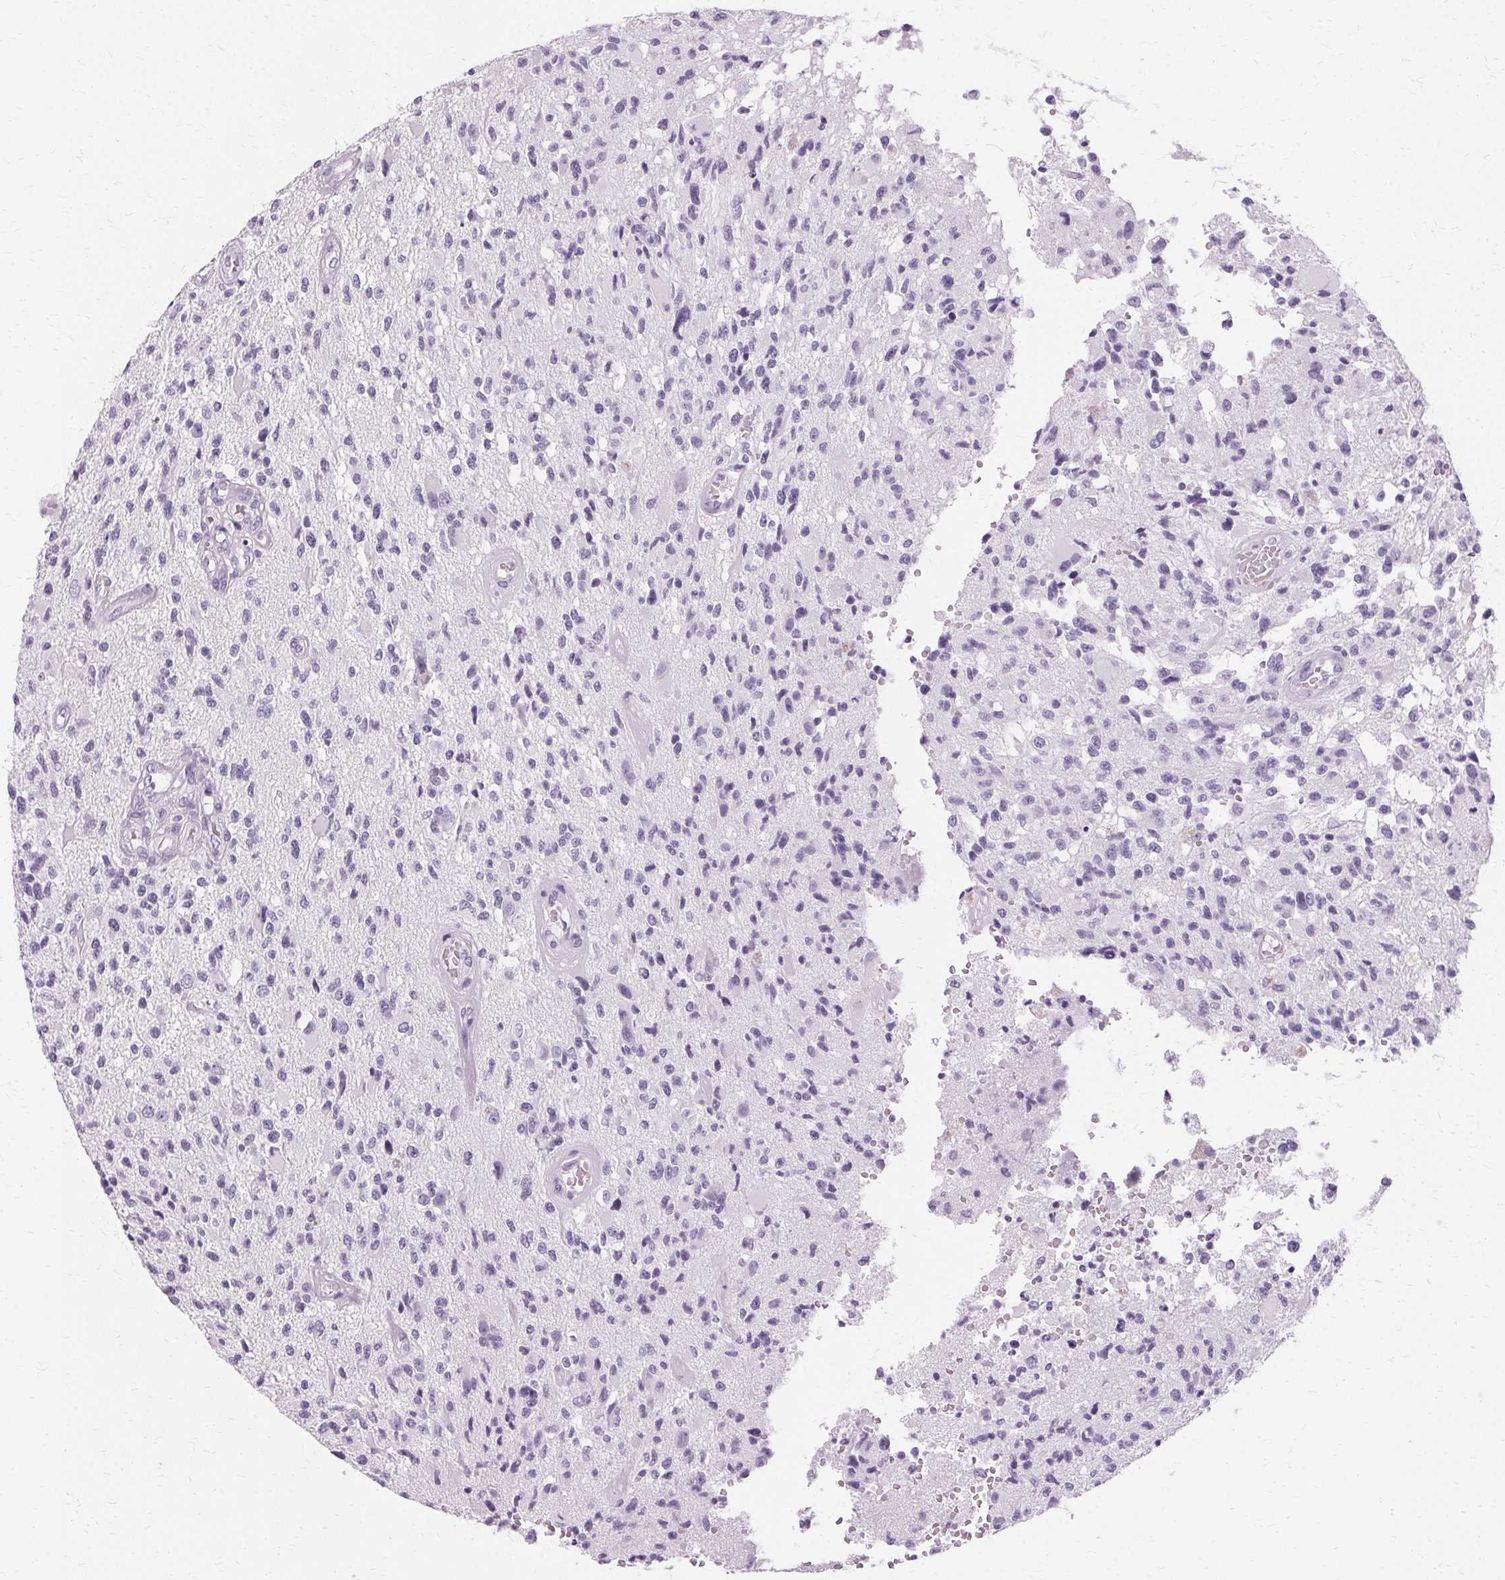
{"staining": {"intensity": "negative", "quantity": "none", "location": "none"}, "tissue": "glioma", "cell_type": "Tumor cells", "image_type": "cancer", "snomed": [{"axis": "morphology", "description": "Glioma, malignant, High grade"}, {"axis": "topography", "description": "Brain"}], "caption": "Human glioma stained for a protein using immunohistochemistry displays no expression in tumor cells.", "gene": "KRT6C", "patient": {"sex": "female", "age": 63}}